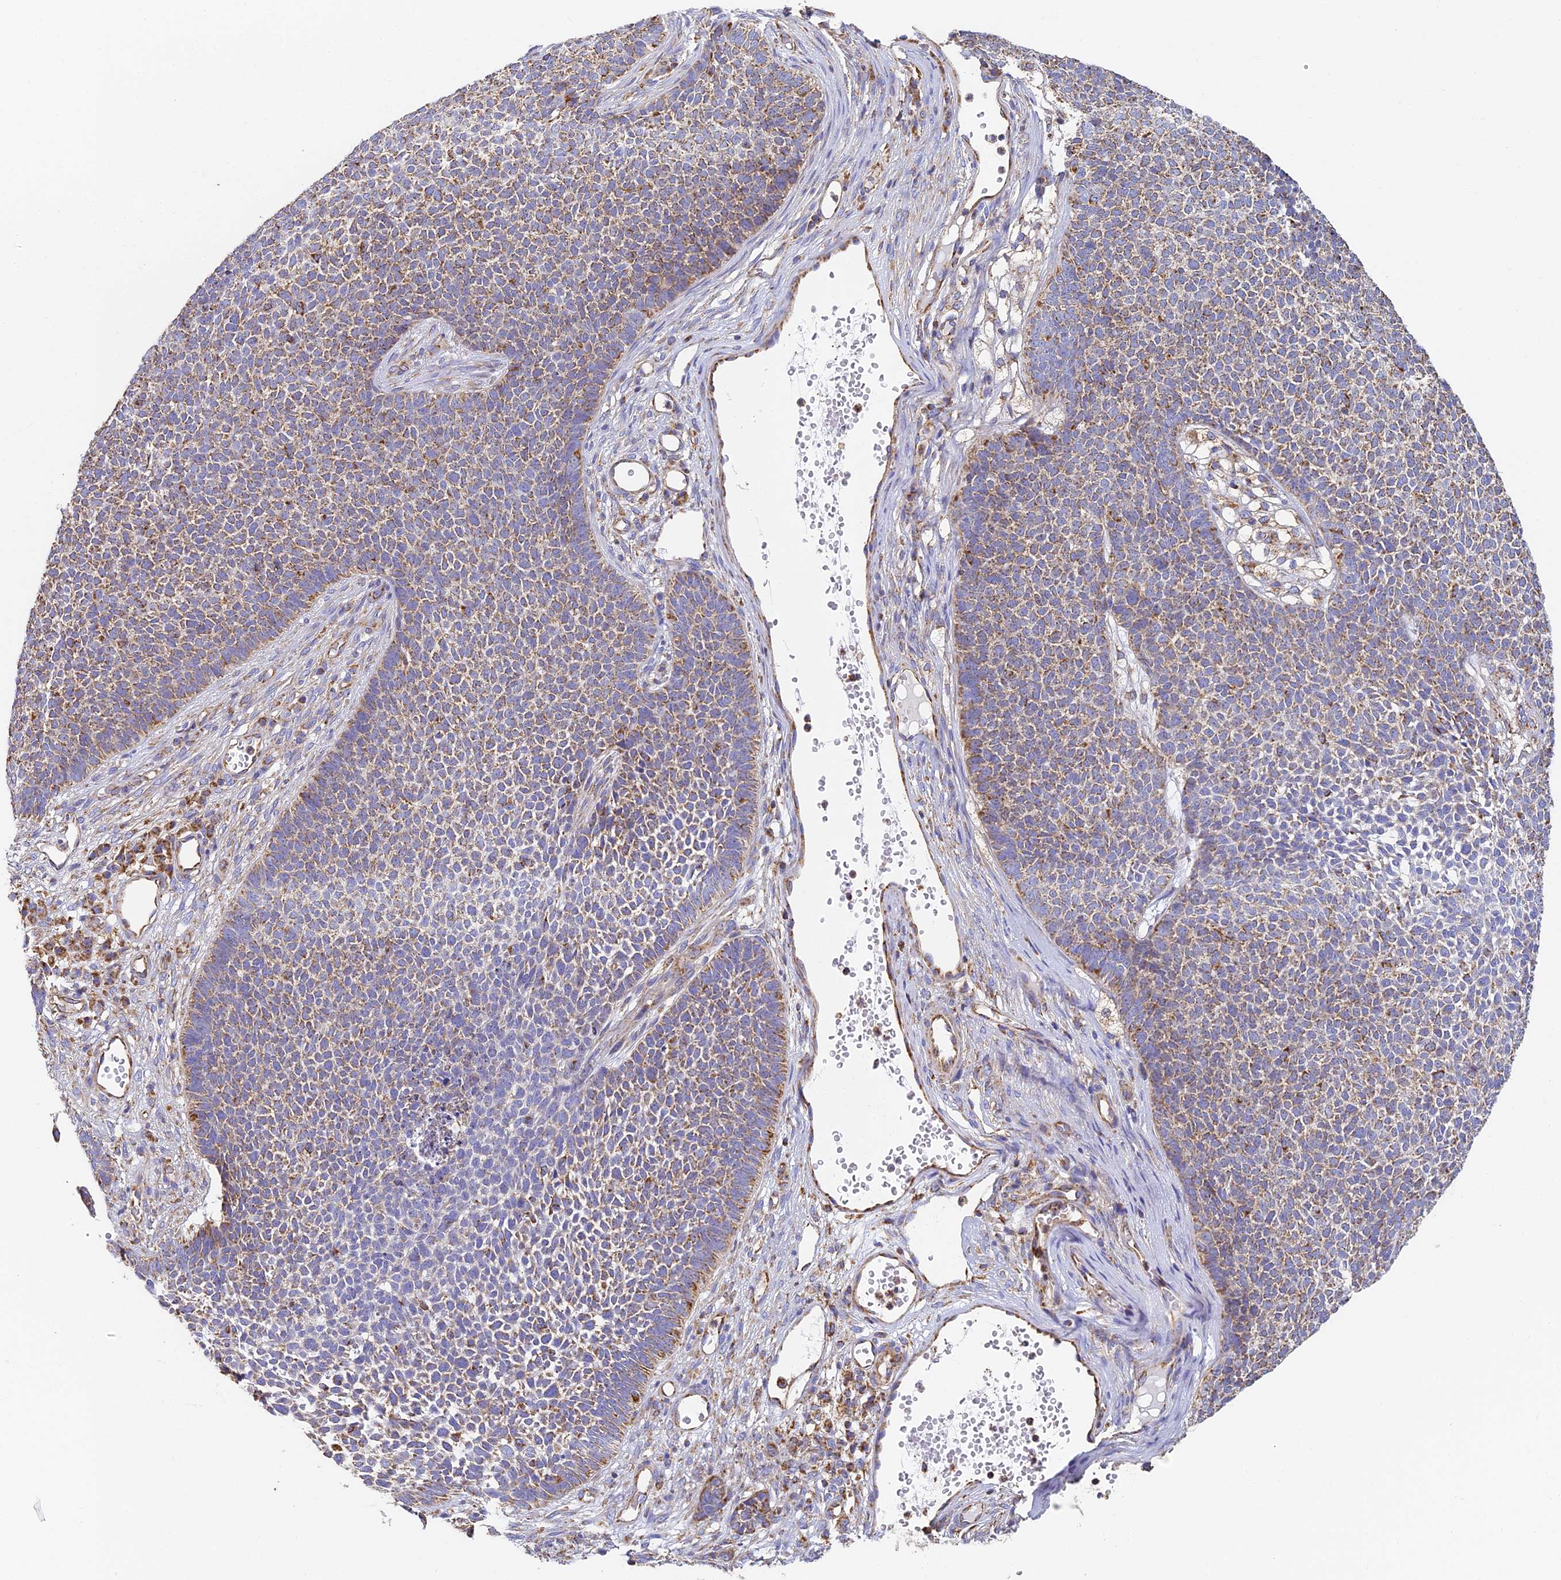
{"staining": {"intensity": "moderate", "quantity": "25%-75%", "location": "cytoplasmic/membranous"}, "tissue": "skin cancer", "cell_type": "Tumor cells", "image_type": "cancer", "snomed": [{"axis": "morphology", "description": "Basal cell carcinoma"}, {"axis": "topography", "description": "Skin"}], "caption": "Protein expression by immunohistochemistry (IHC) reveals moderate cytoplasmic/membranous staining in approximately 25%-75% of tumor cells in skin basal cell carcinoma.", "gene": "COX6C", "patient": {"sex": "female", "age": 84}}